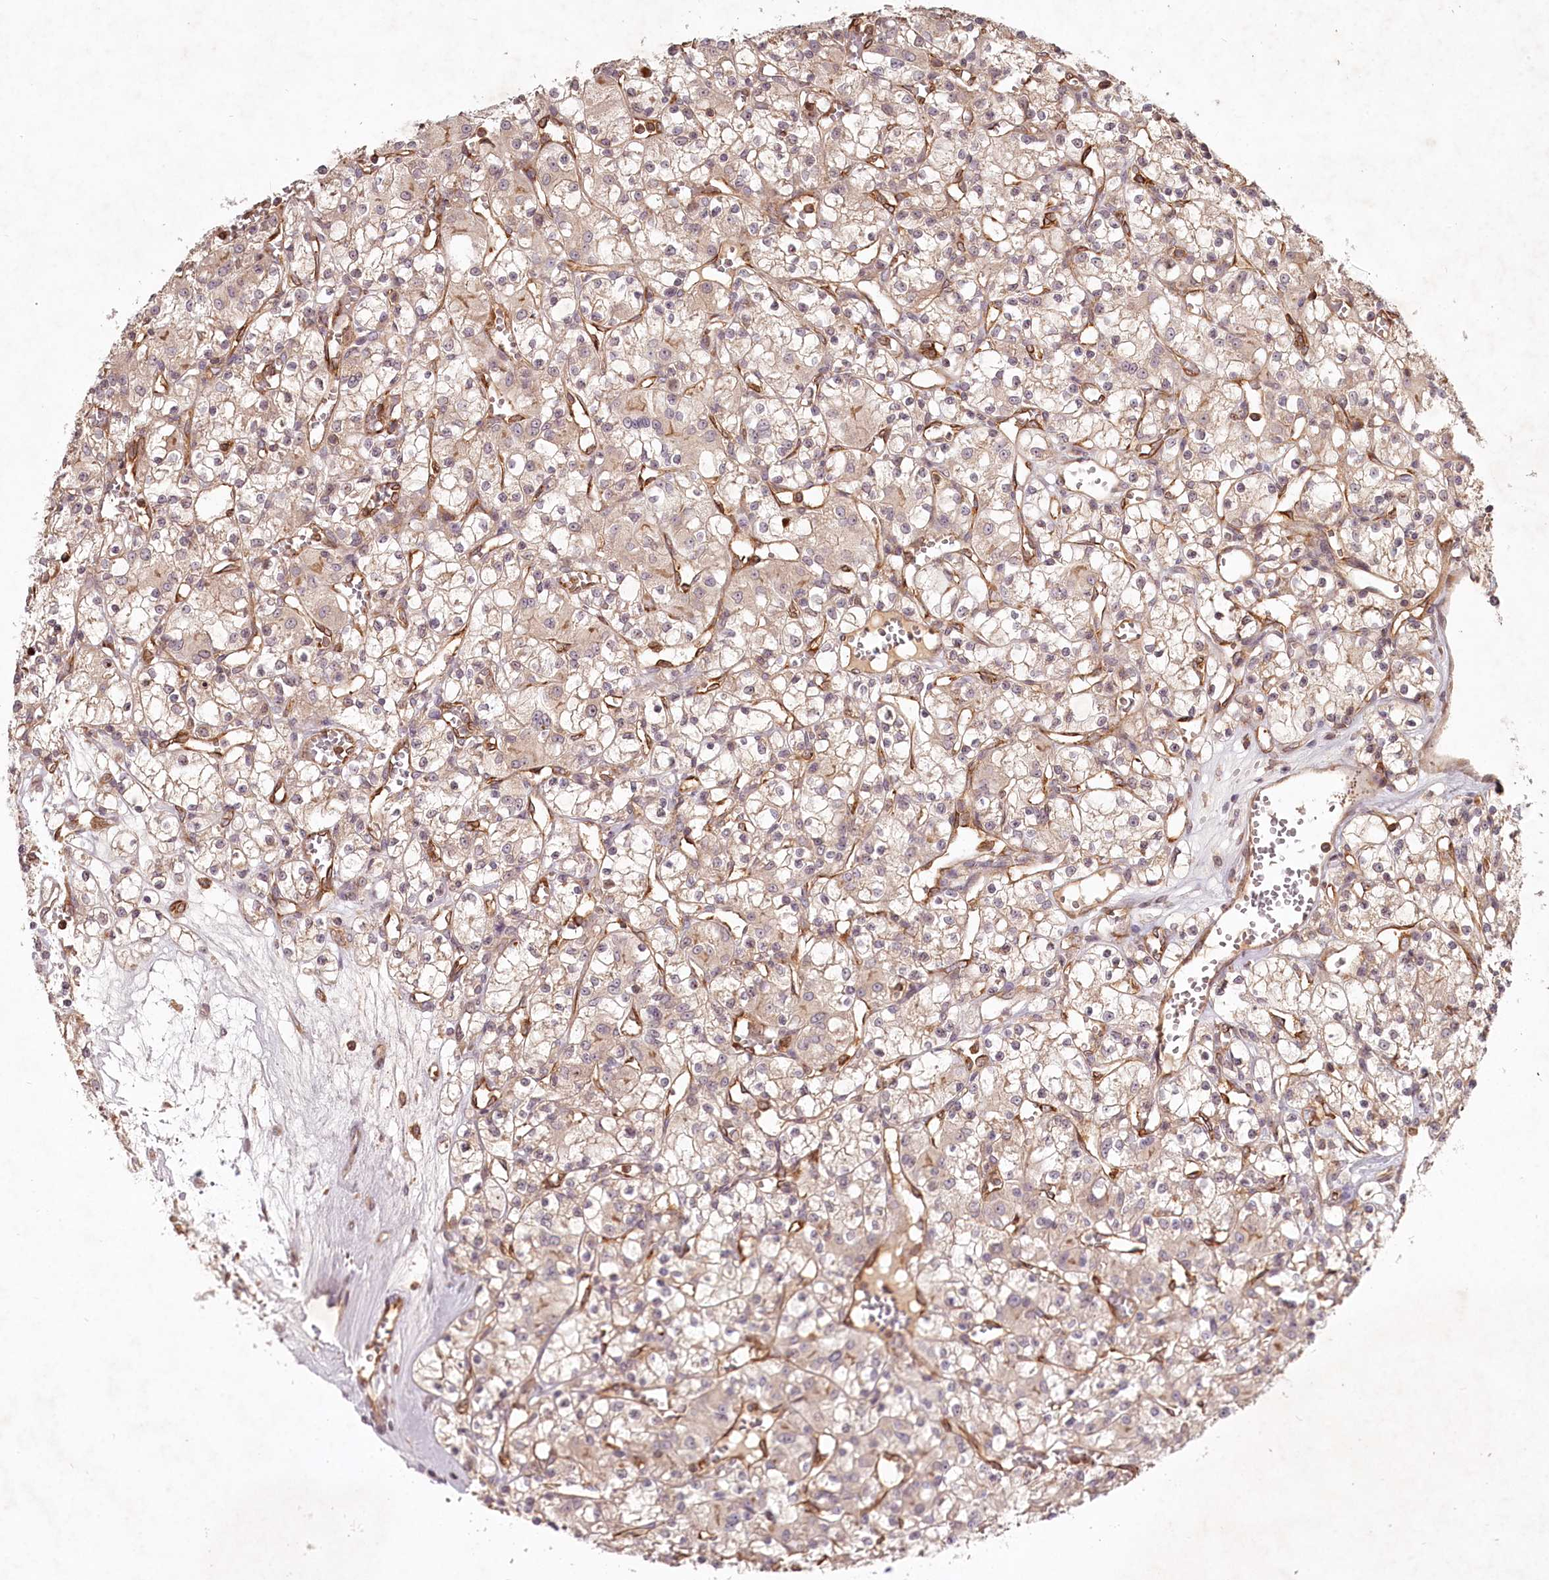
{"staining": {"intensity": "negative", "quantity": "none", "location": "none"}, "tissue": "renal cancer", "cell_type": "Tumor cells", "image_type": "cancer", "snomed": [{"axis": "morphology", "description": "Adenocarcinoma, NOS"}, {"axis": "topography", "description": "Kidney"}], "caption": "Human renal cancer stained for a protein using immunohistochemistry (IHC) displays no expression in tumor cells.", "gene": "TMIE", "patient": {"sex": "female", "age": 59}}